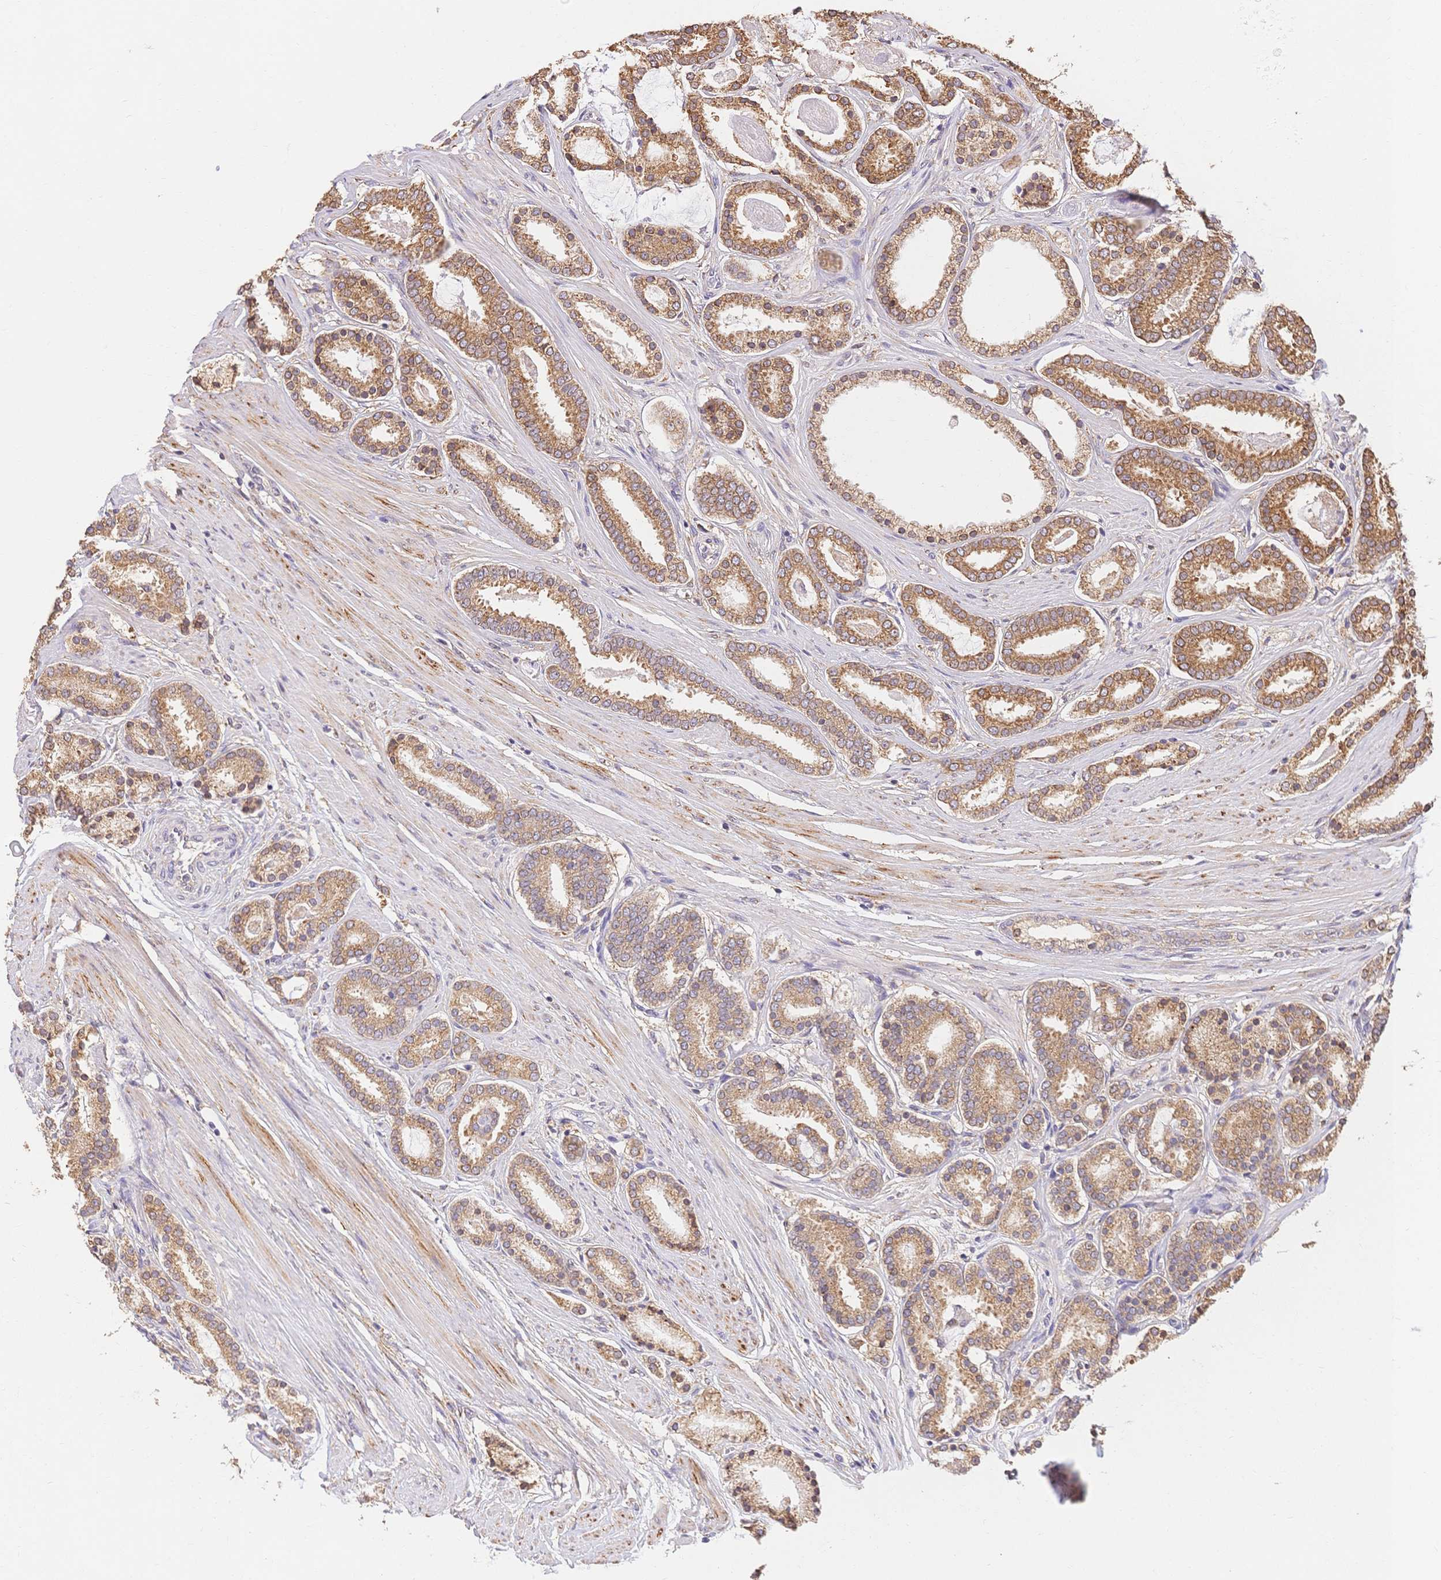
{"staining": {"intensity": "moderate", "quantity": ">75%", "location": "cytoplasmic/membranous"}, "tissue": "prostate cancer", "cell_type": "Tumor cells", "image_type": "cancer", "snomed": [{"axis": "morphology", "description": "Adenocarcinoma, High grade"}, {"axis": "topography", "description": "Prostate"}], "caption": "Tumor cells display moderate cytoplasmic/membranous expression in about >75% of cells in prostate cancer (high-grade adenocarcinoma).", "gene": "HS3ST5", "patient": {"sex": "male", "age": 63}}